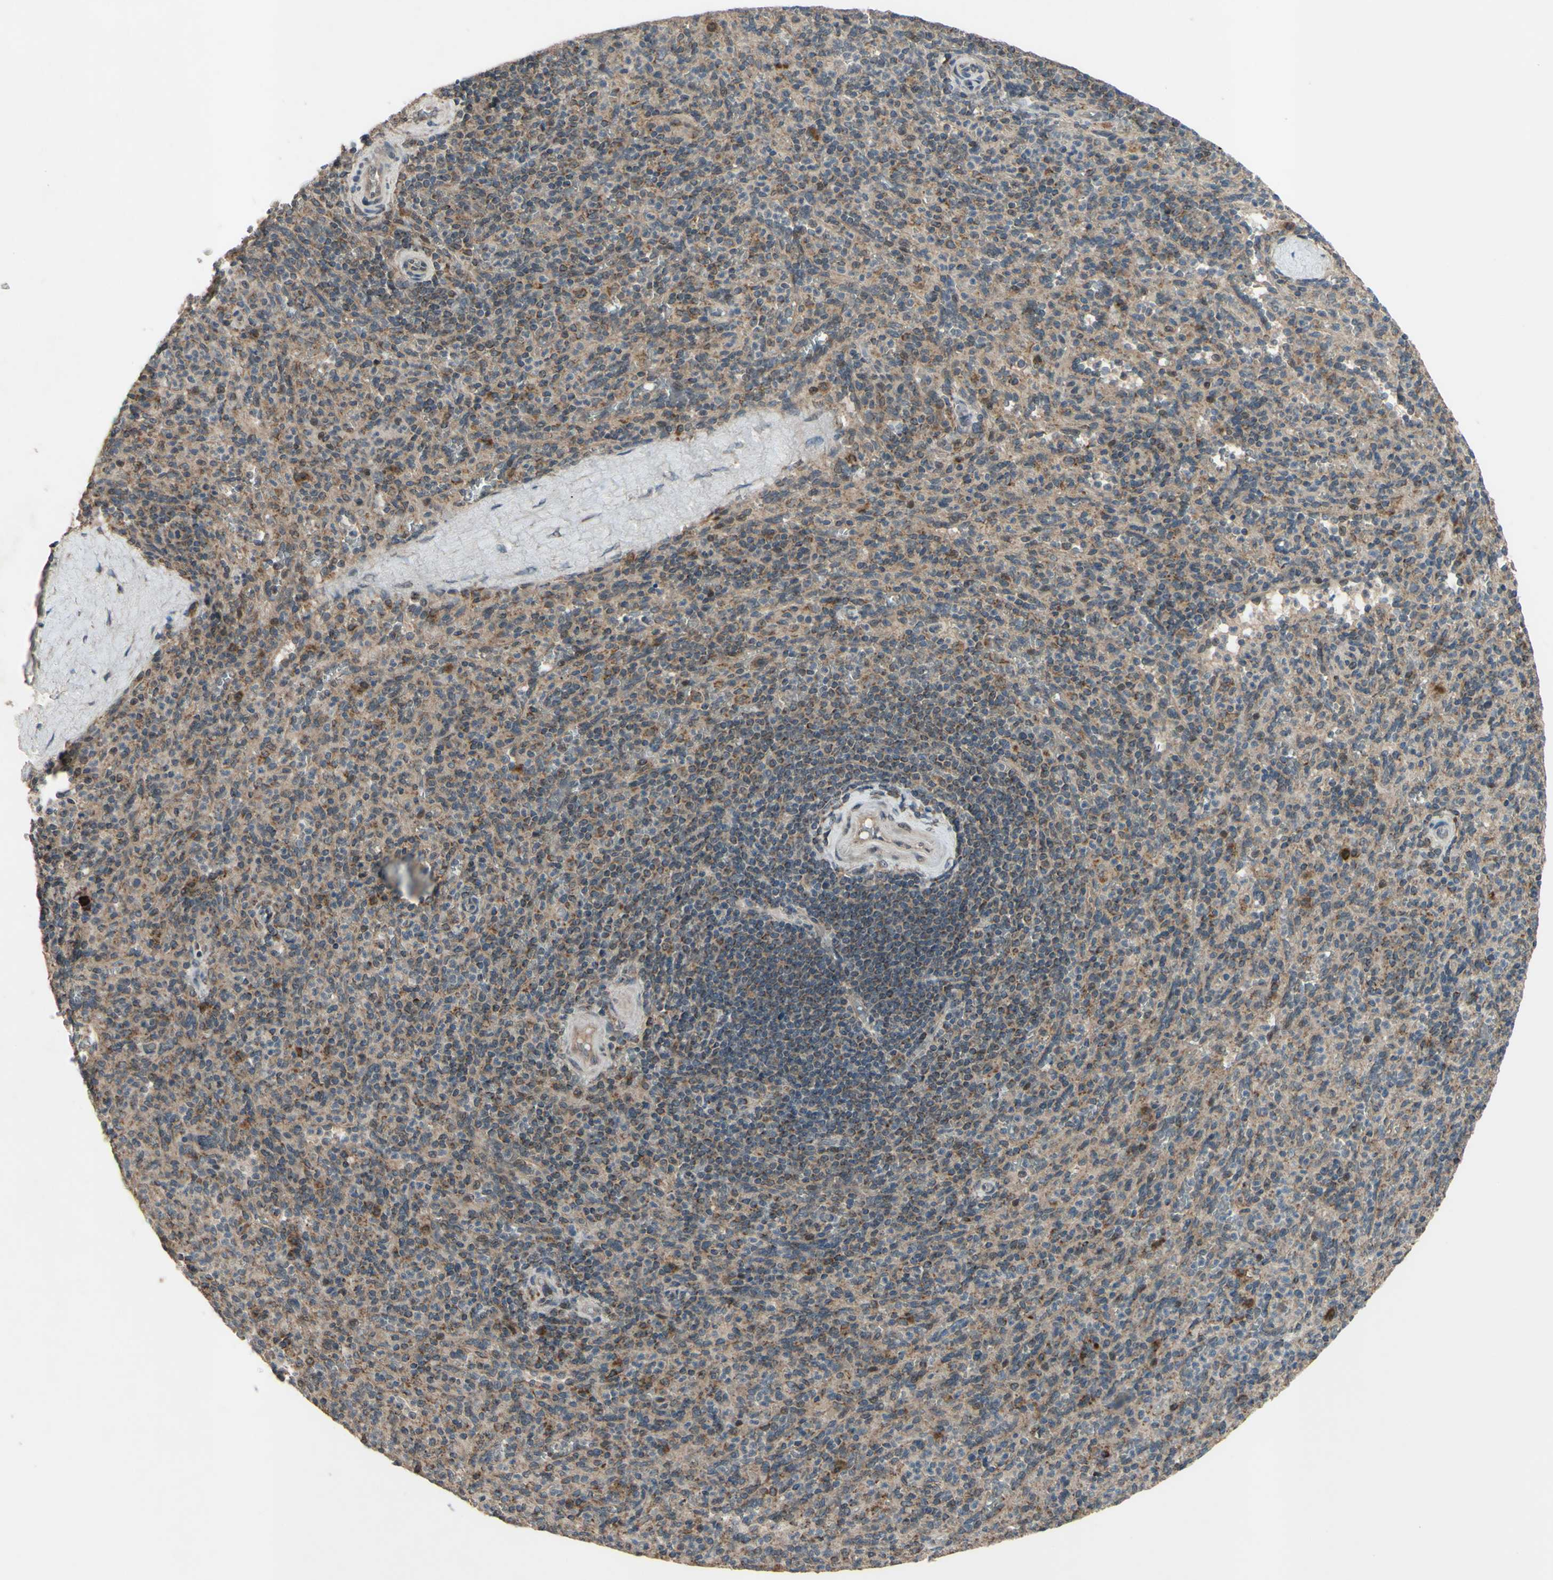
{"staining": {"intensity": "moderate", "quantity": "25%-75%", "location": "cytoplasmic/membranous"}, "tissue": "spleen", "cell_type": "Cells in red pulp", "image_type": "normal", "snomed": [{"axis": "morphology", "description": "Normal tissue, NOS"}, {"axis": "topography", "description": "Spleen"}], "caption": "Brown immunohistochemical staining in unremarkable human spleen reveals moderate cytoplasmic/membranous positivity in approximately 25%-75% of cells in red pulp. Nuclei are stained in blue.", "gene": "CD164", "patient": {"sex": "male", "age": 36}}